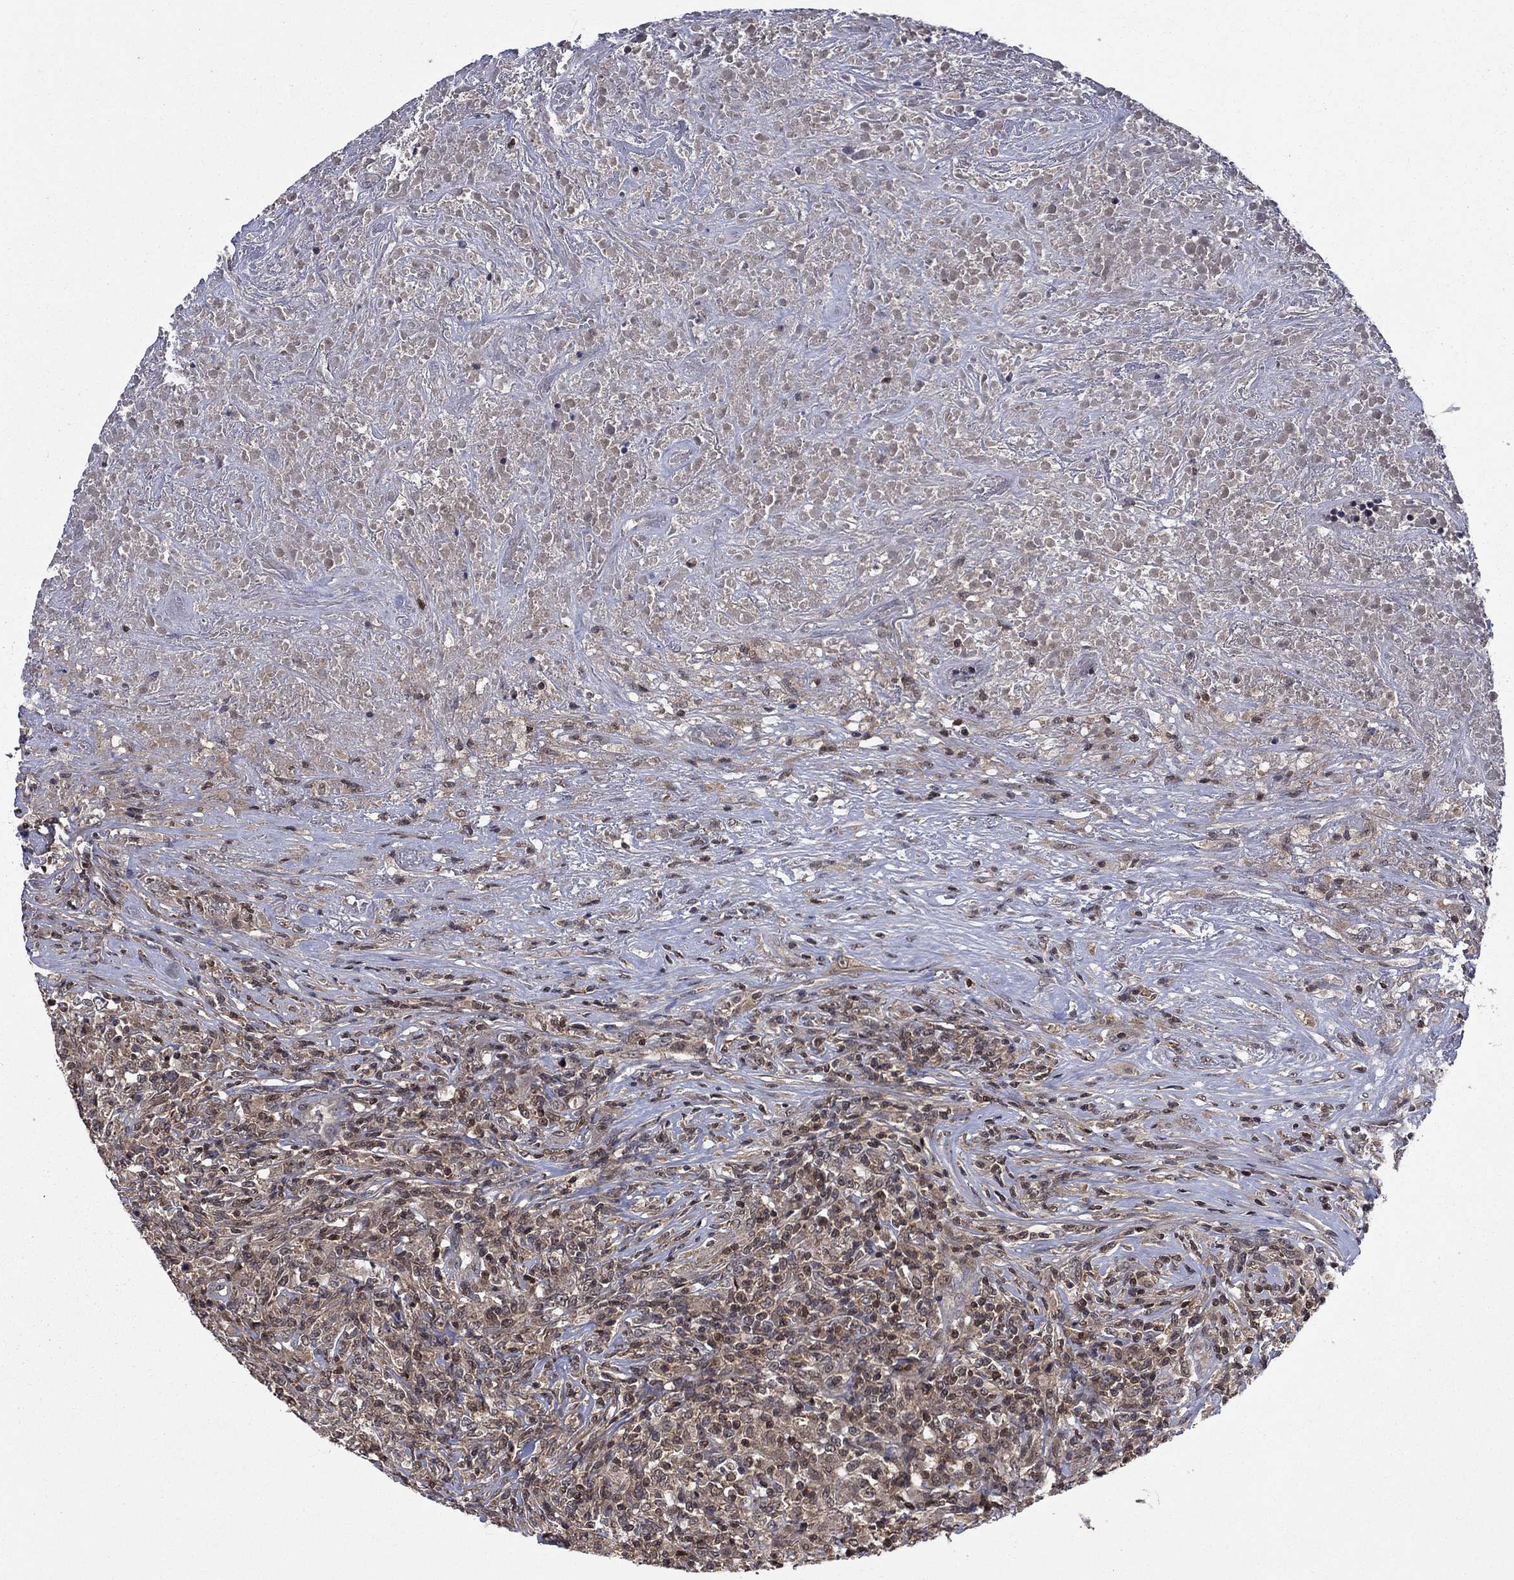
{"staining": {"intensity": "weak", "quantity": "<25%", "location": "cytoplasmic/membranous"}, "tissue": "lymphoma", "cell_type": "Tumor cells", "image_type": "cancer", "snomed": [{"axis": "morphology", "description": "Malignant lymphoma, non-Hodgkin's type, High grade"}, {"axis": "topography", "description": "Lung"}], "caption": "IHC of high-grade malignant lymphoma, non-Hodgkin's type exhibits no staining in tumor cells.", "gene": "IAH1", "patient": {"sex": "male", "age": 79}}